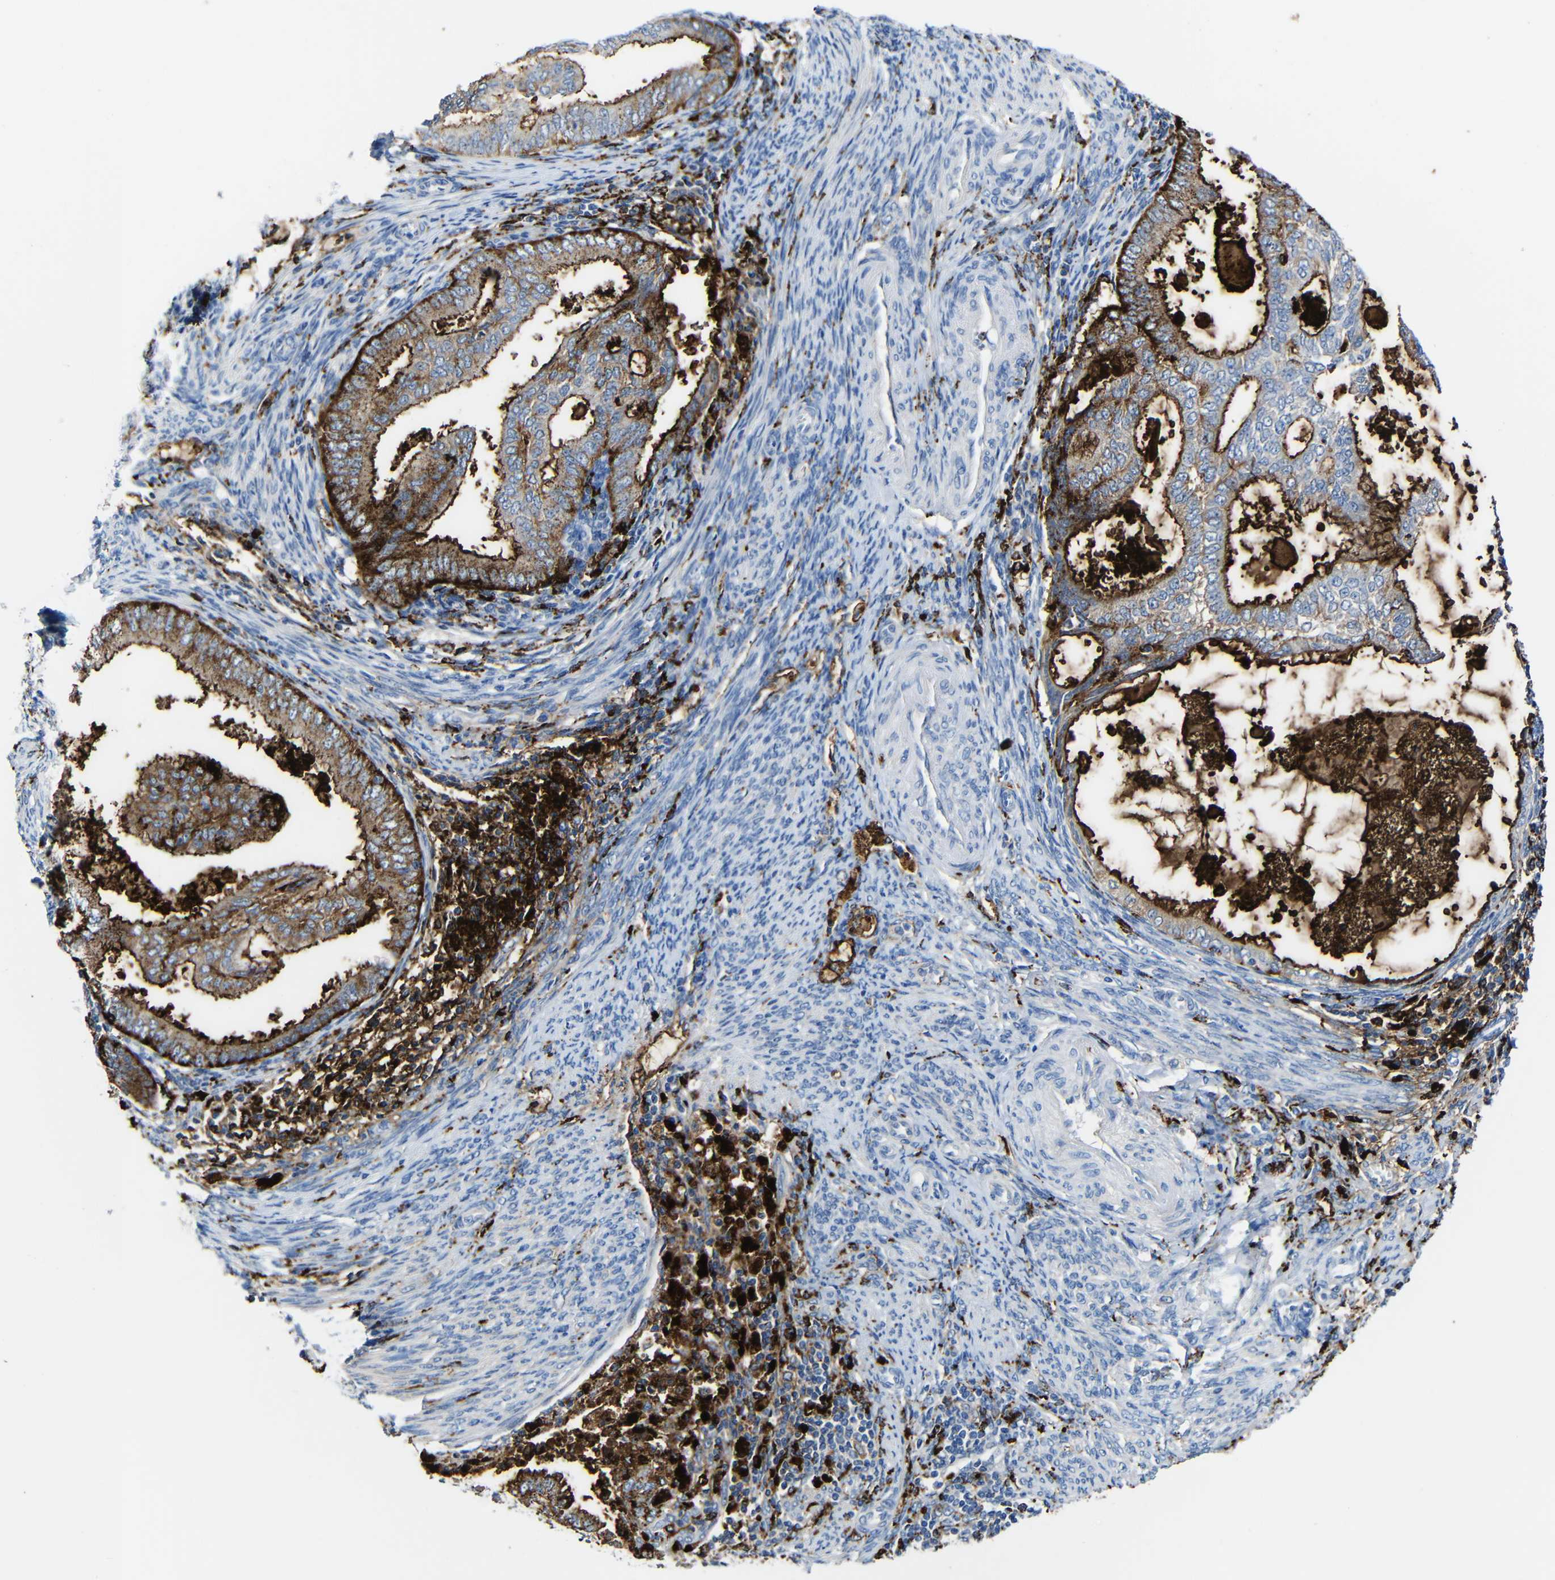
{"staining": {"intensity": "strong", "quantity": "25%-75%", "location": "cytoplasmic/membranous"}, "tissue": "endometrial cancer", "cell_type": "Tumor cells", "image_type": "cancer", "snomed": [{"axis": "morphology", "description": "Adenocarcinoma, NOS"}, {"axis": "topography", "description": "Endometrium"}], "caption": "Protein expression analysis of endometrial cancer (adenocarcinoma) displays strong cytoplasmic/membranous positivity in approximately 25%-75% of tumor cells. (brown staining indicates protein expression, while blue staining denotes nuclei).", "gene": "HLA-DMA", "patient": {"sex": "female", "age": 58}}